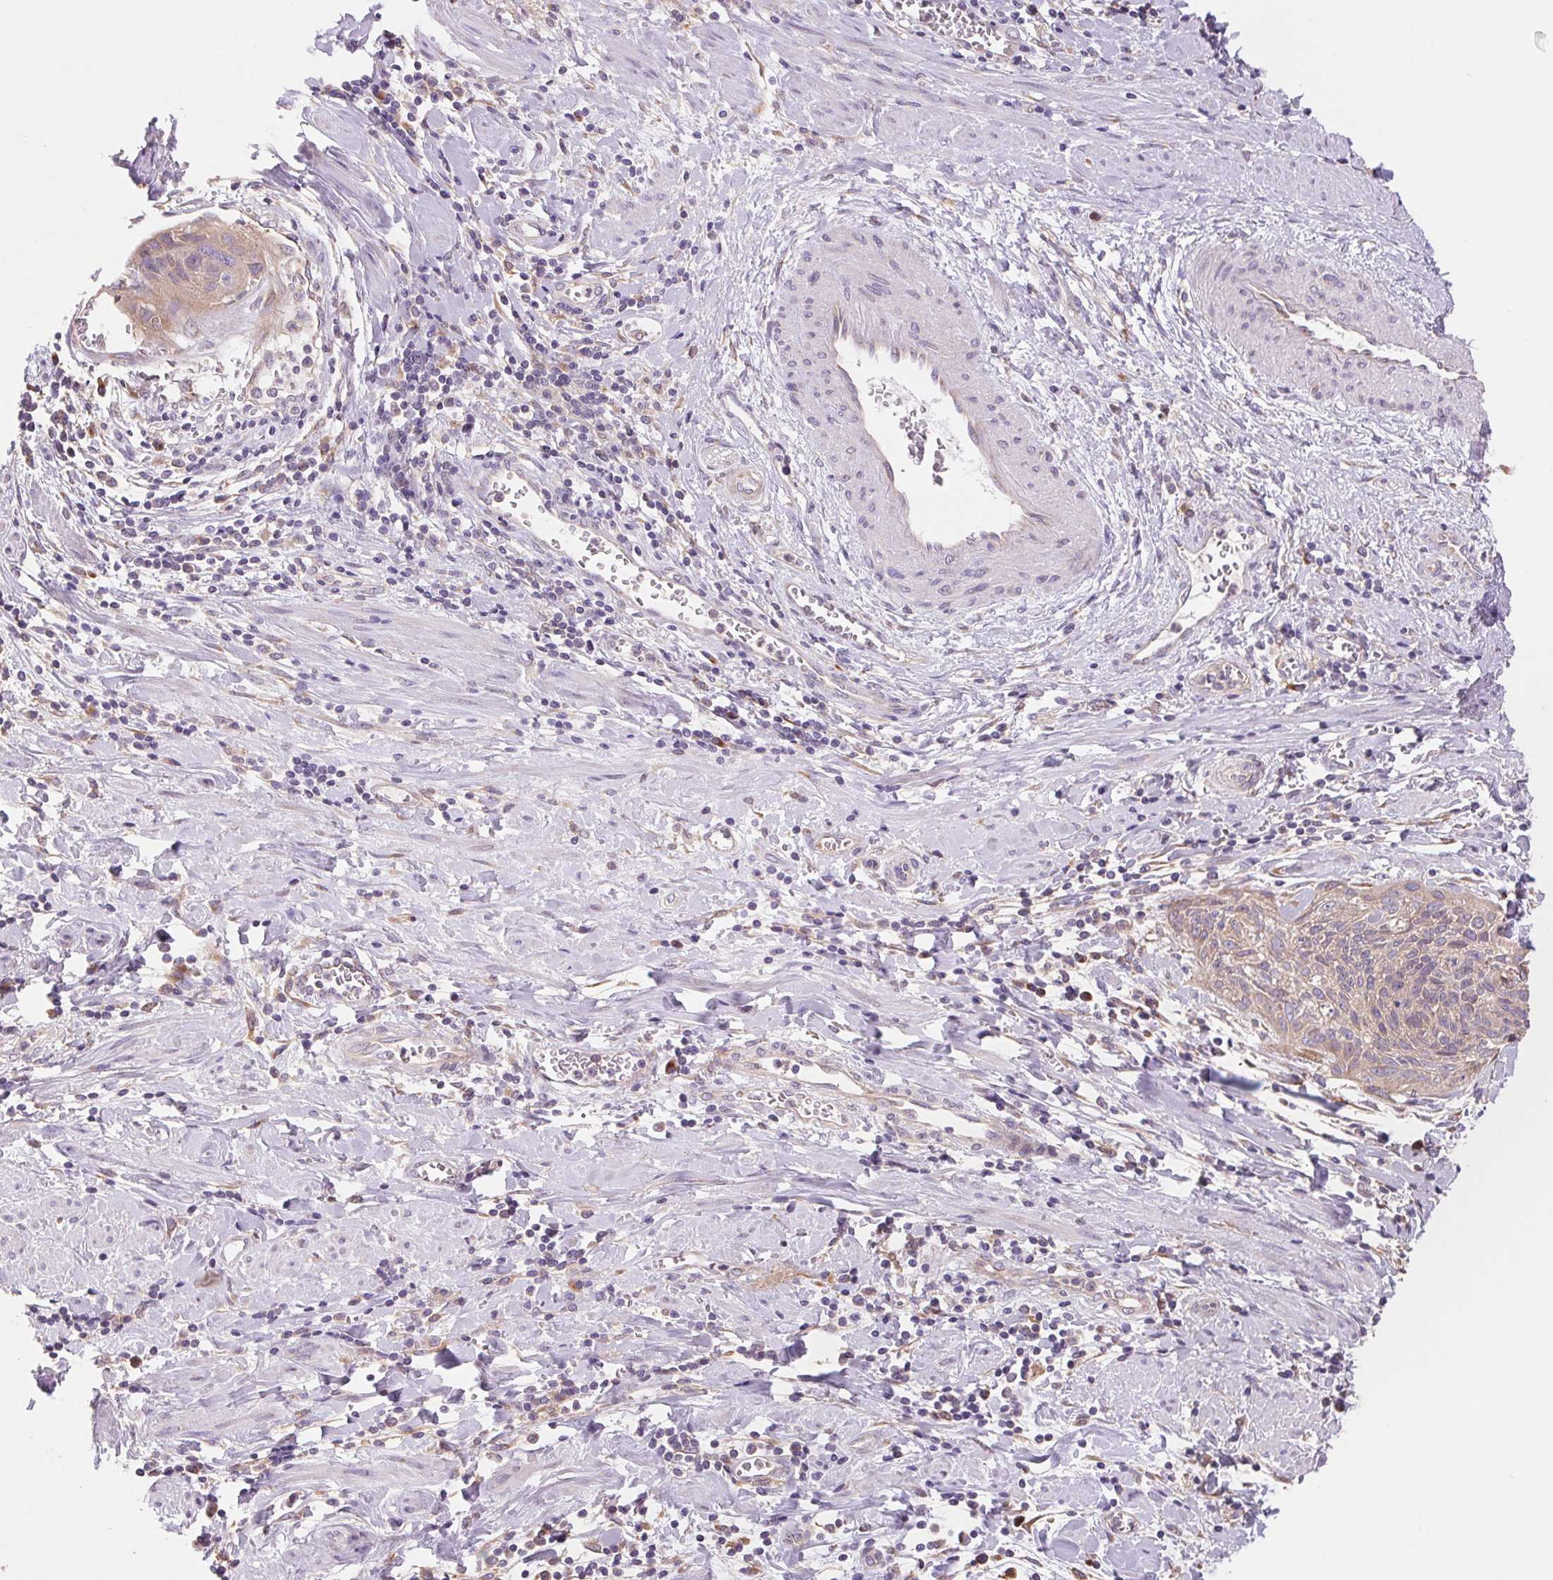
{"staining": {"intensity": "weak", "quantity": "<25%", "location": "cytoplasmic/membranous"}, "tissue": "cervical cancer", "cell_type": "Tumor cells", "image_type": "cancer", "snomed": [{"axis": "morphology", "description": "Squamous cell carcinoma, NOS"}, {"axis": "topography", "description": "Cervix"}], "caption": "The IHC image has no significant positivity in tumor cells of squamous cell carcinoma (cervical) tissue.", "gene": "RAB1A", "patient": {"sex": "female", "age": 55}}